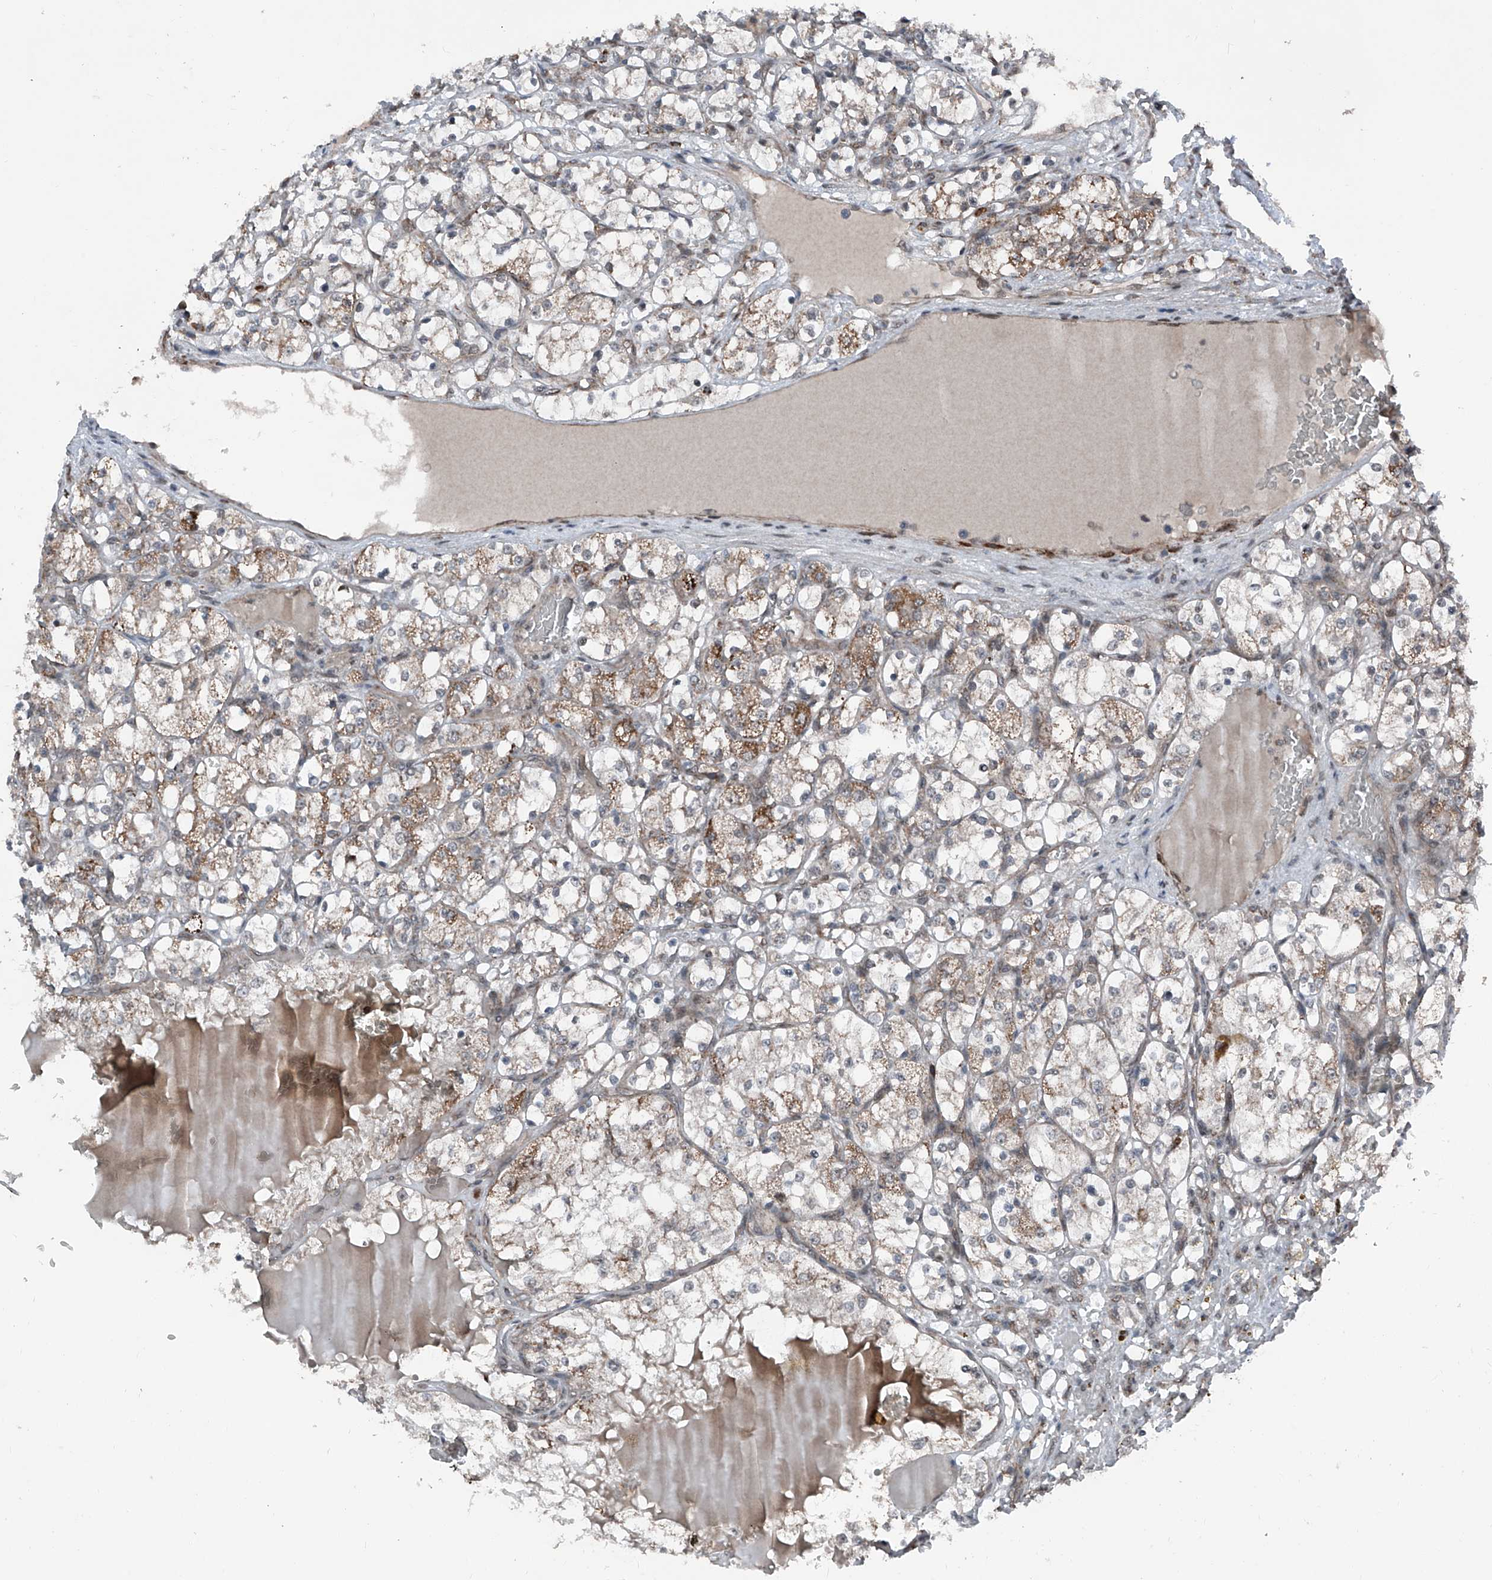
{"staining": {"intensity": "moderate", "quantity": "<25%", "location": "cytoplasmic/membranous"}, "tissue": "renal cancer", "cell_type": "Tumor cells", "image_type": "cancer", "snomed": [{"axis": "morphology", "description": "Adenocarcinoma, NOS"}, {"axis": "topography", "description": "Kidney"}], "caption": "There is low levels of moderate cytoplasmic/membranous positivity in tumor cells of renal cancer, as demonstrated by immunohistochemical staining (brown color).", "gene": "COA7", "patient": {"sex": "female", "age": 69}}